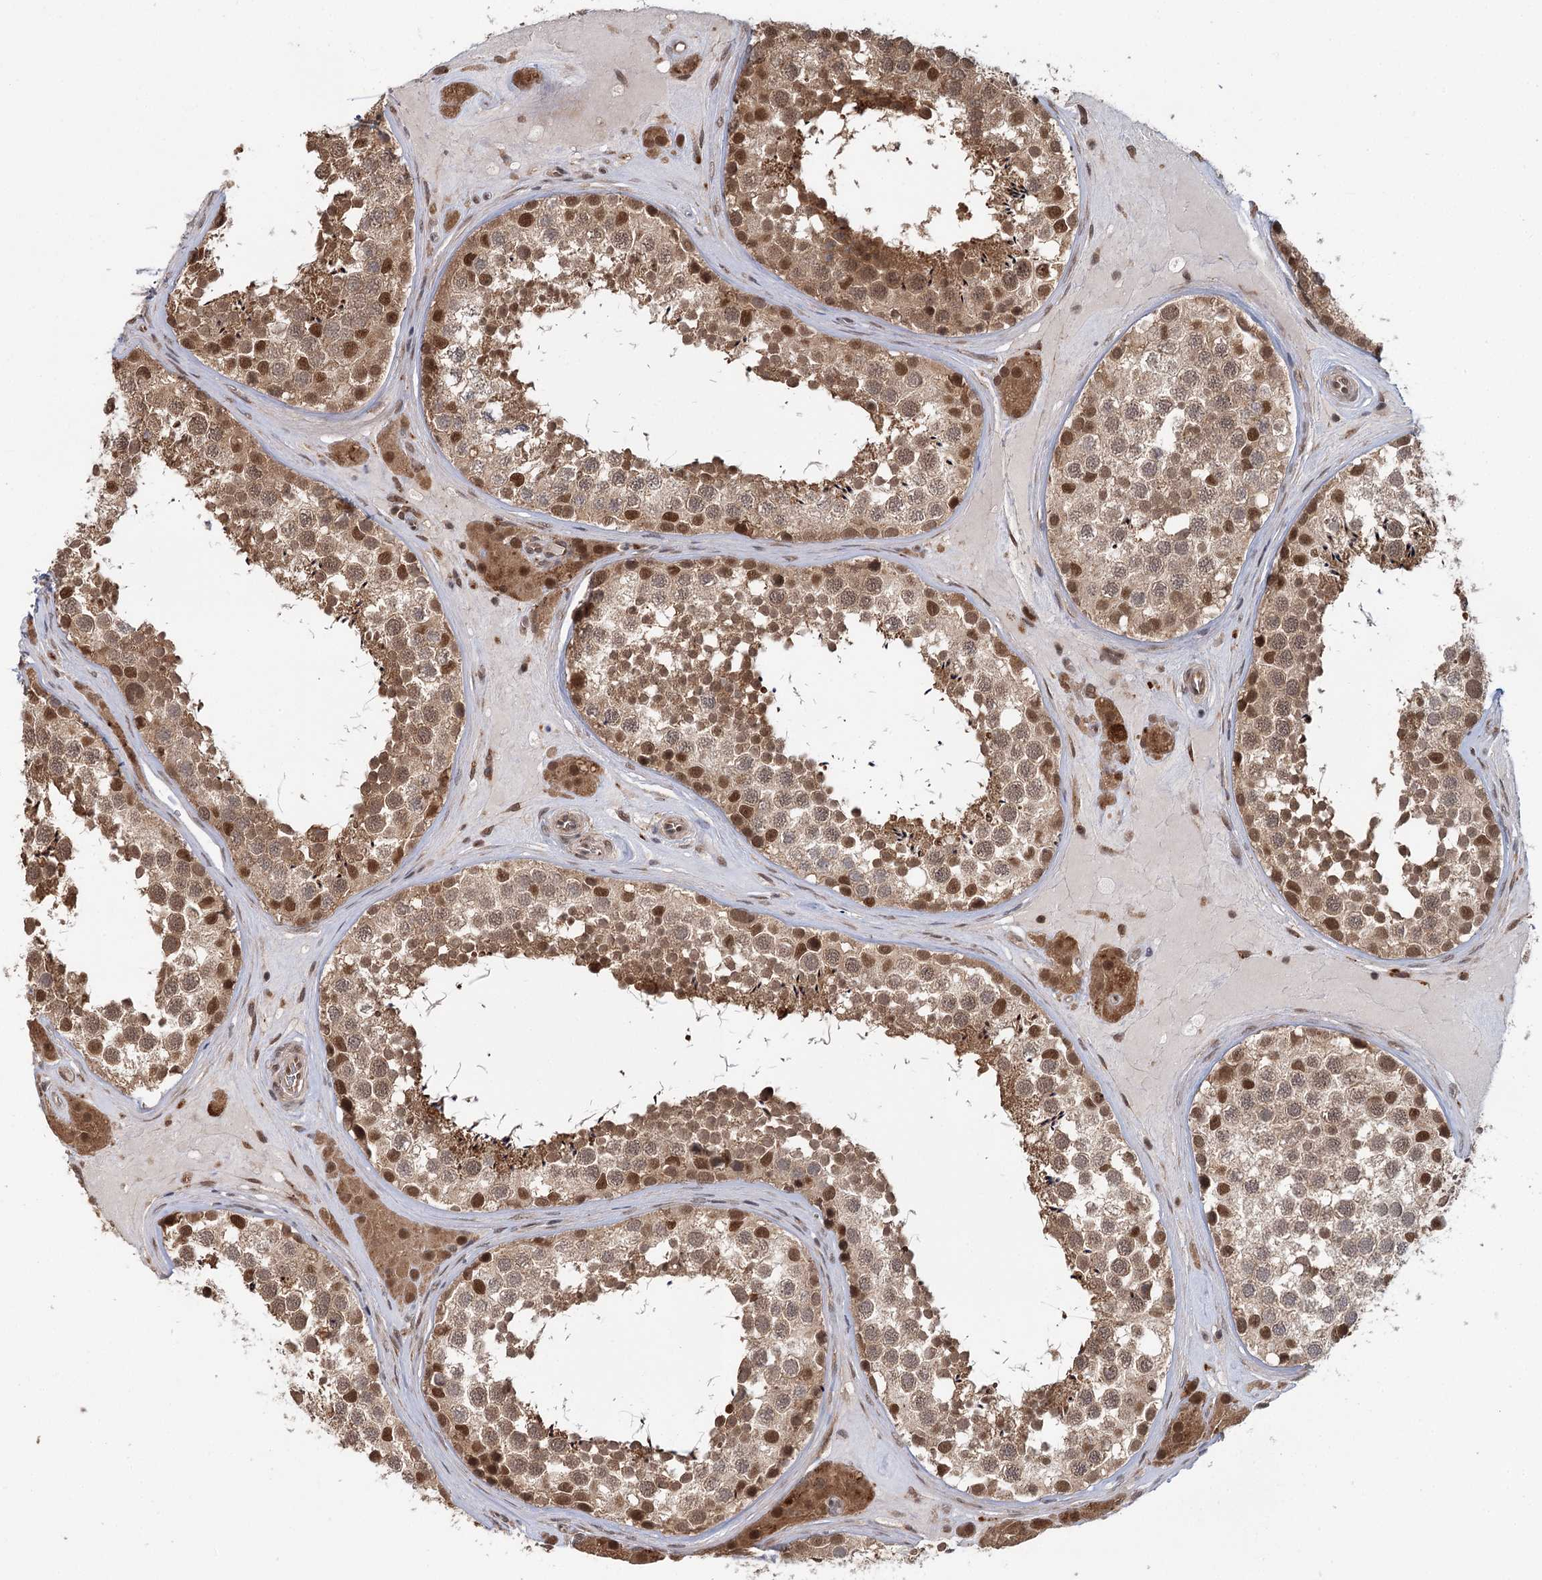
{"staining": {"intensity": "moderate", "quantity": ">75%", "location": "cytoplasmic/membranous,nuclear"}, "tissue": "testis", "cell_type": "Cells in seminiferous ducts", "image_type": "normal", "snomed": [{"axis": "morphology", "description": "Normal tissue, NOS"}, {"axis": "topography", "description": "Testis"}], "caption": "Unremarkable testis displays moderate cytoplasmic/membranous,nuclear expression in approximately >75% of cells in seminiferous ducts, visualized by immunohistochemistry. The staining is performed using DAB (3,3'-diaminobenzidine) brown chromogen to label protein expression. The nuclei are counter-stained blue using hematoxylin.", "gene": "N6AMT1", "patient": {"sex": "male", "age": 46}}